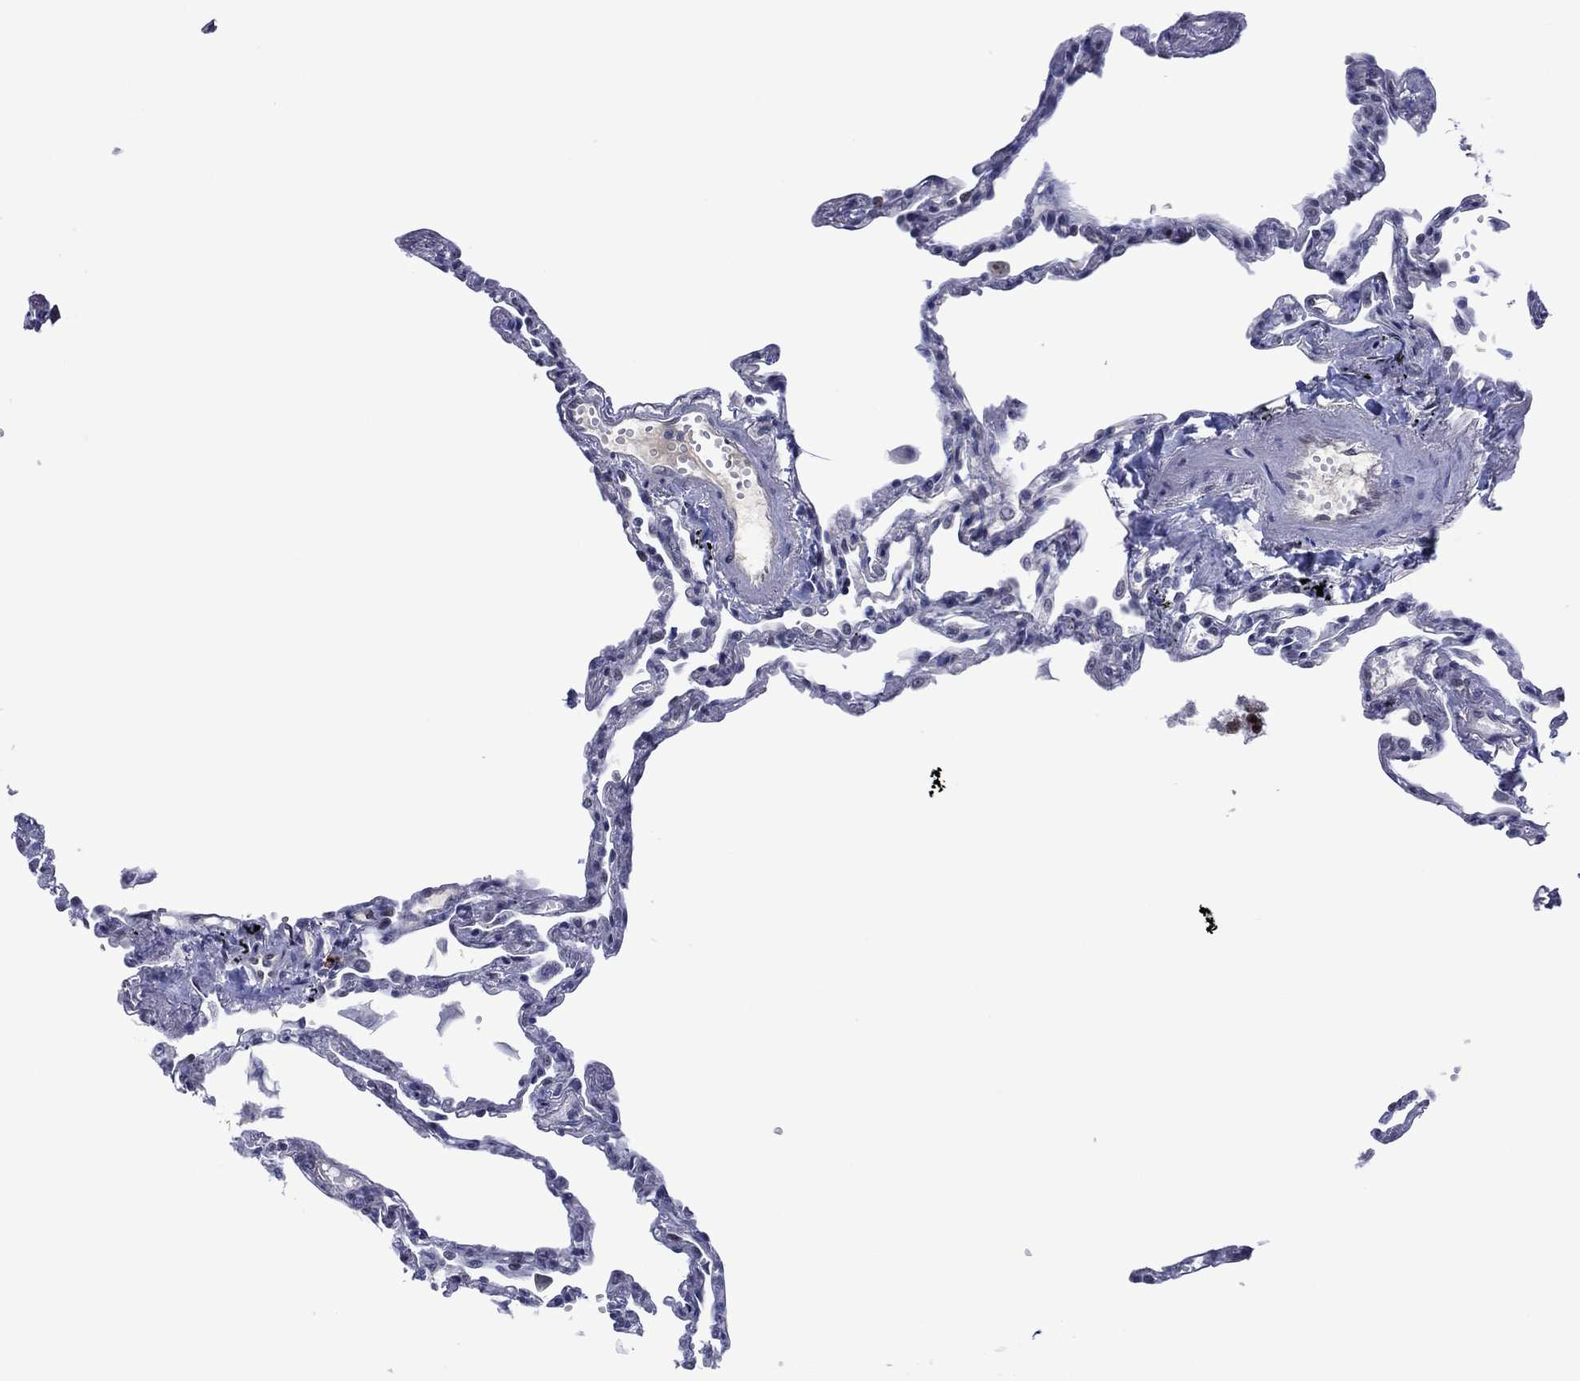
{"staining": {"intensity": "moderate", "quantity": "<25%", "location": "nuclear"}, "tissue": "lung", "cell_type": "Alveolar cells", "image_type": "normal", "snomed": [{"axis": "morphology", "description": "Normal tissue, NOS"}, {"axis": "topography", "description": "Lung"}], "caption": "Immunohistochemical staining of benign lung reveals moderate nuclear protein staining in about <25% of alveolar cells.", "gene": "GATA6", "patient": {"sex": "male", "age": 78}}